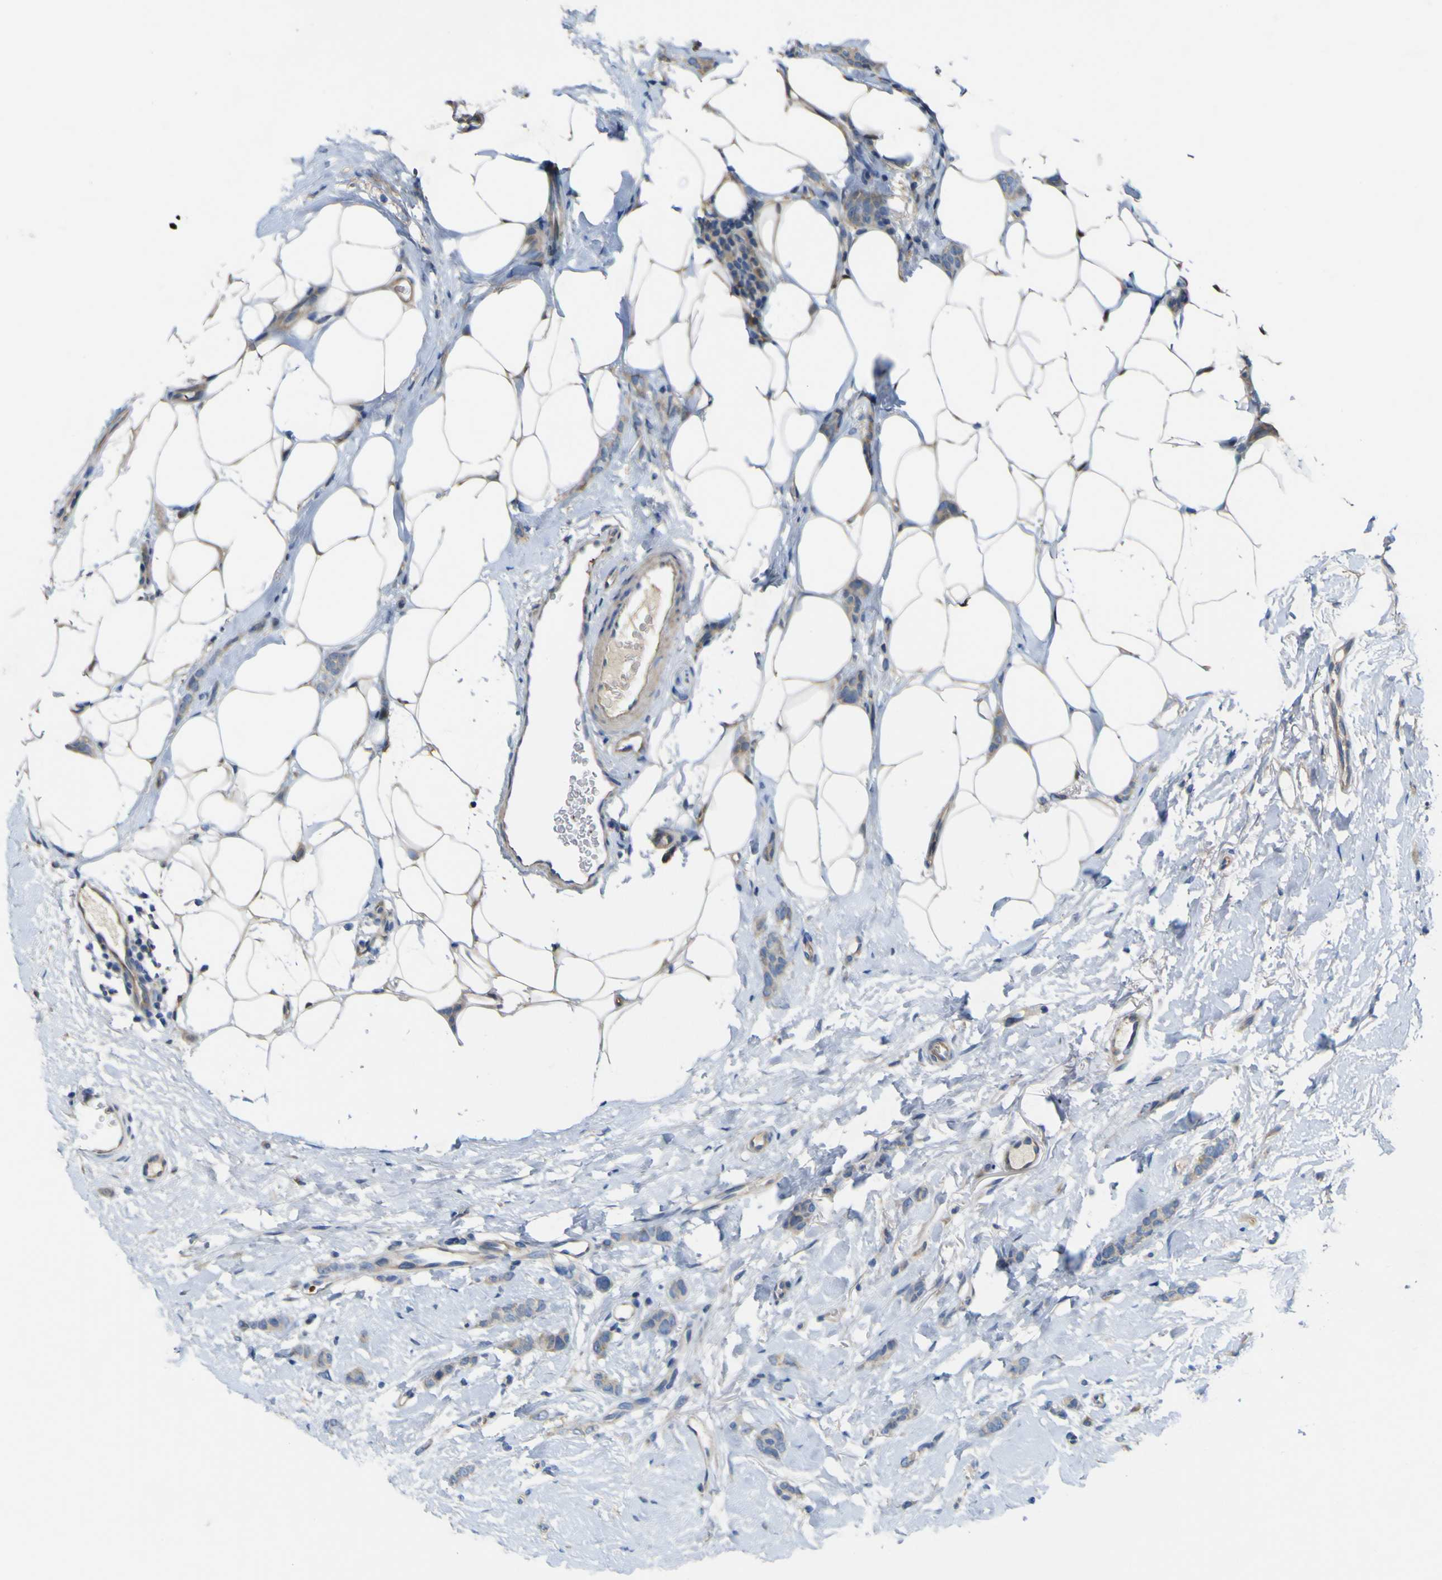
{"staining": {"intensity": "negative", "quantity": "none", "location": "none"}, "tissue": "breast cancer", "cell_type": "Tumor cells", "image_type": "cancer", "snomed": [{"axis": "morphology", "description": "Lobular carcinoma"}, {"axis": "topography", "description": "Skin"}, {"axis": "topography", "description": "Breast"}], "caption": "DAB (3,3'-diaminobenzidine) immunohistochemical staining of human breast lobular carcinoma shows no significant expression in tumor cells.", "gene": "MYEOV", "patient": {"sex": "female", "age": 46}}